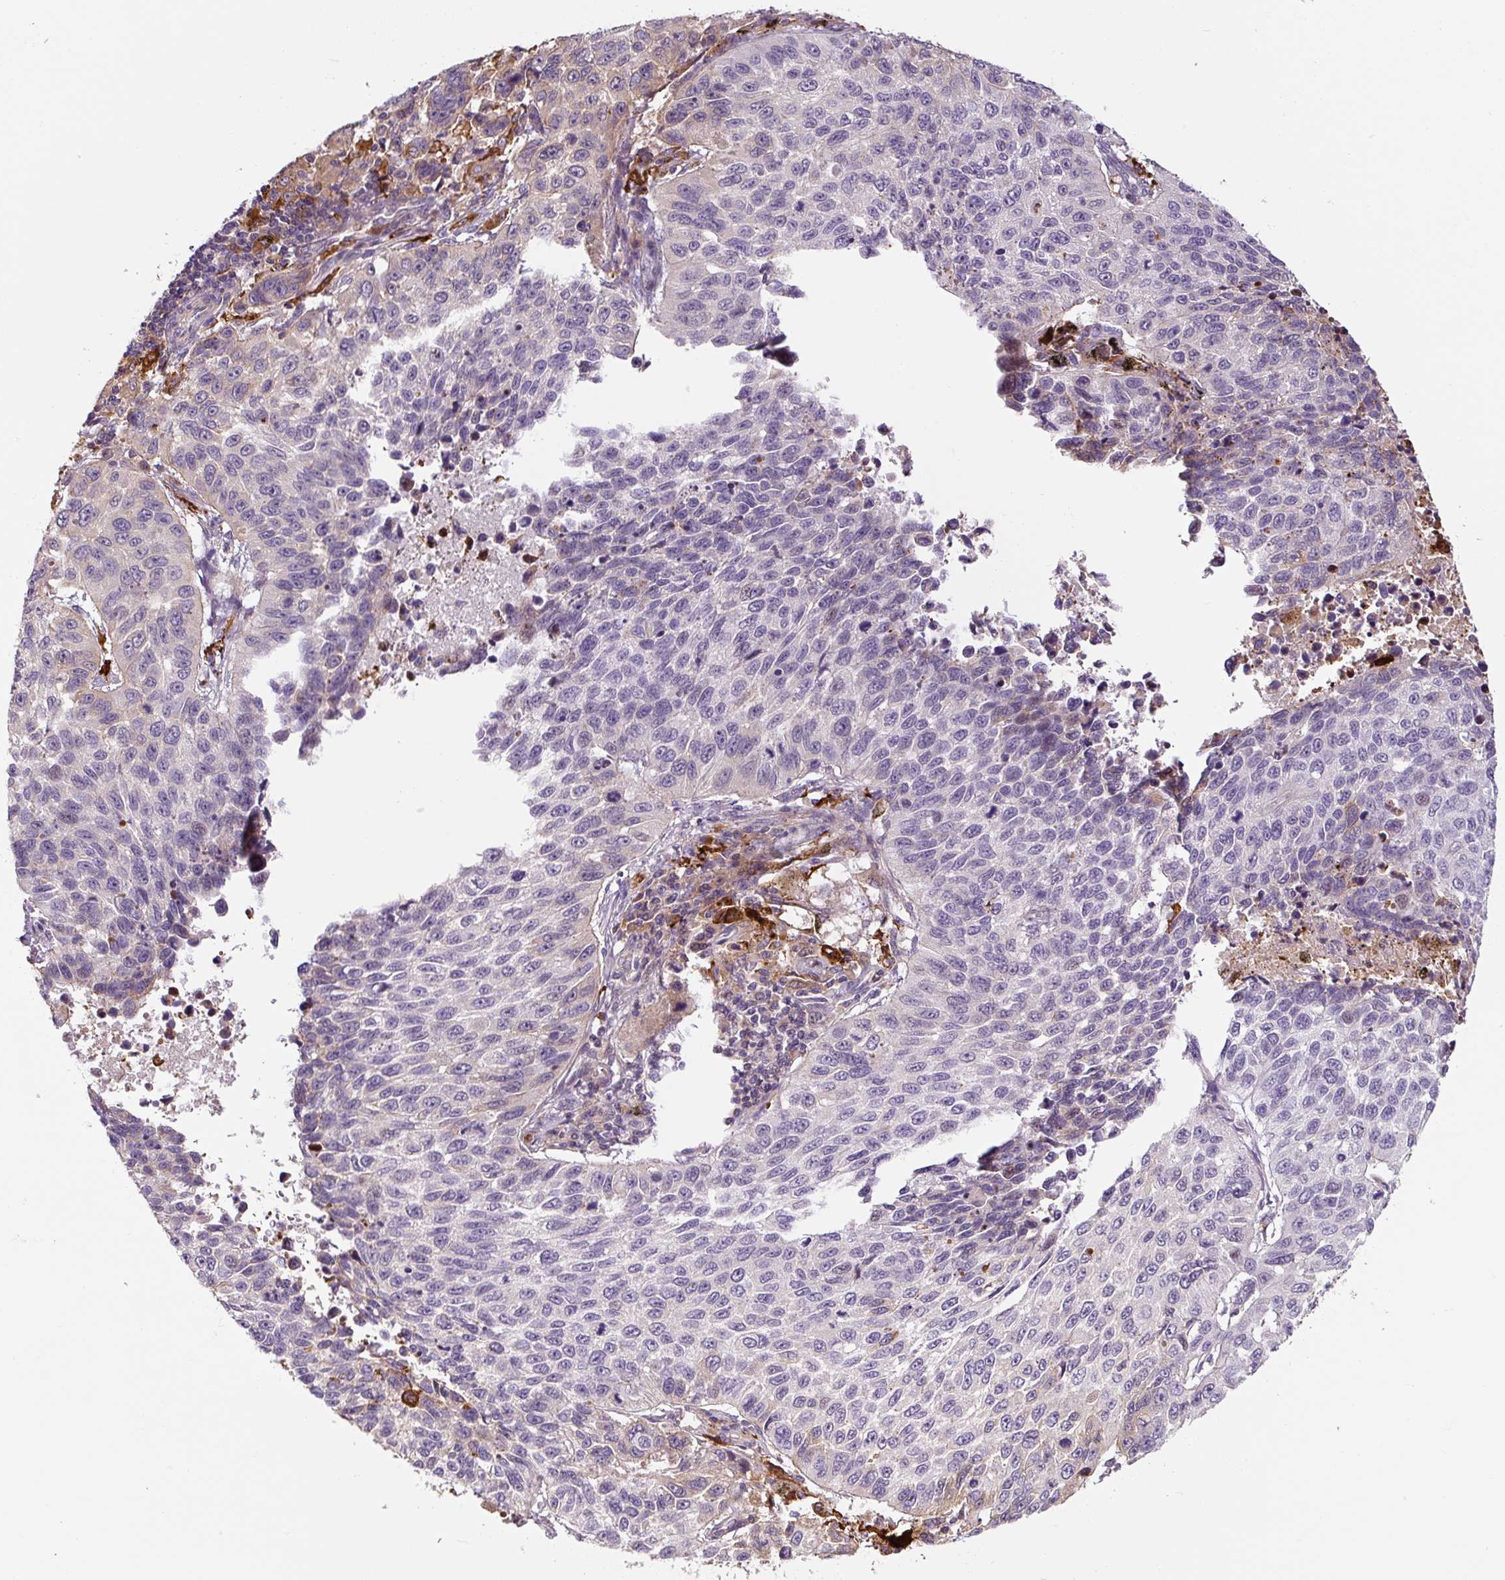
{"staining": {"intensity": "negative", "quantity": "none", "location": "none"}, "tissue": "lung cancer", "cell_type": "Tumor cells", "image_type": "cancer", "snomed": [{"axis": "morphology", "description": "Squamous cell carcinoma, NOS"}, {"axis": "topography", "description": "Lung"}], "caption": "Tumor cells show no significant expression in lung cancer (squamous cell carcinoma).", "gene": "FUT10", "patient": {"sex": "male", "age": 62}}